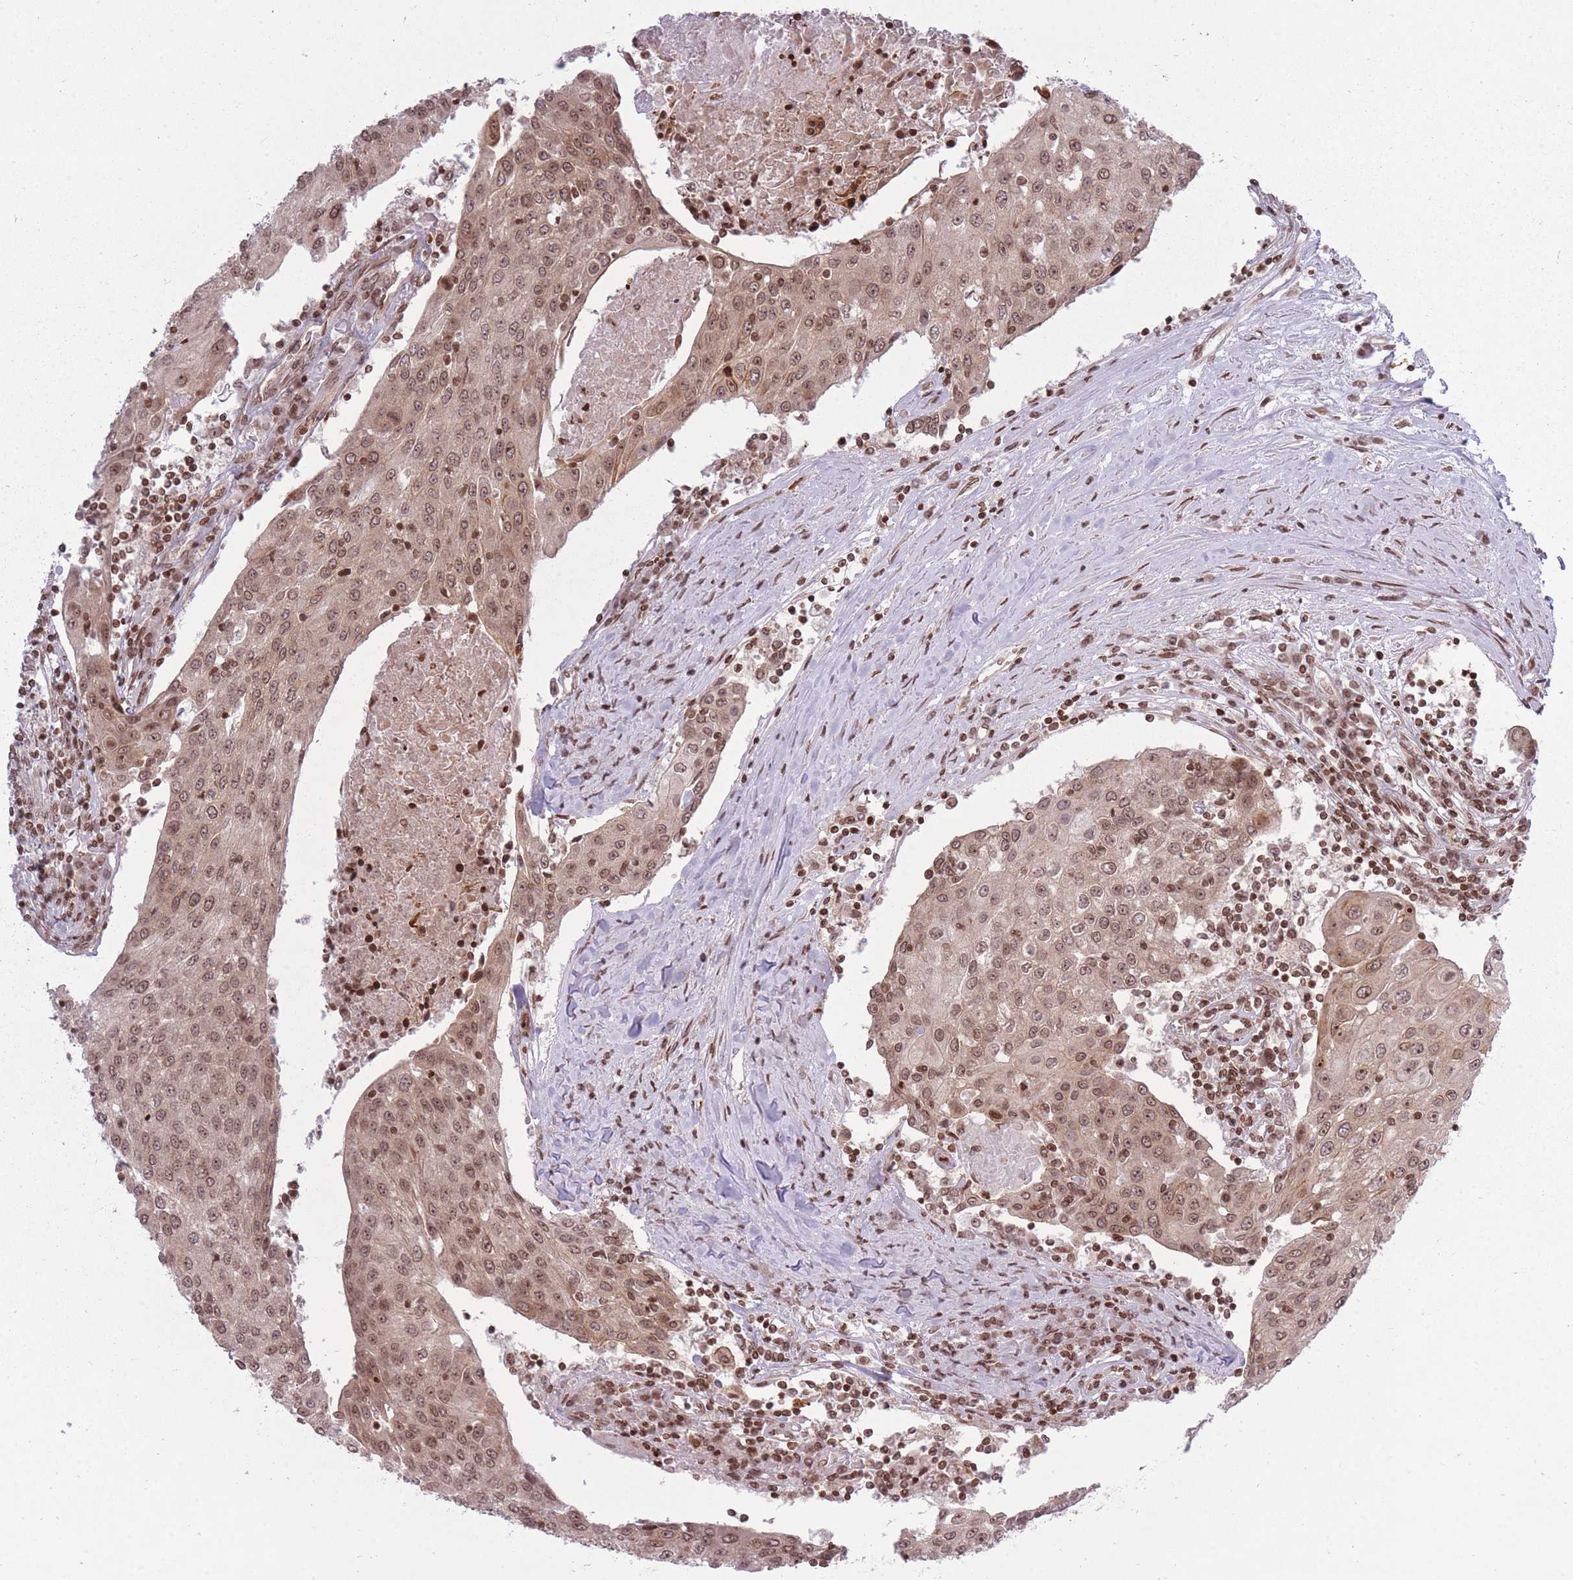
{"staining": {"intensity": "moderate", "quantity": ">75%", "location": "cytoplasmic/membranous,nuclear"}, "tissue": "urothelial cancer", "cell_type": "Tumor cells", "image_type": "cancer", "snomed": [{"axis": "morphology", "description": "Urothelial carcinoma, High grade"}, {"axis": "topography", "description": "Urinary bladder"}], "caption": "This image shows IHC staining of urothelial cancer, with medium moderate cytoplasmic/membranous and nuclear expression in about >75% of tumor cells.", "gene": "TMC6", "patient": {"sex": "female", "age": 85}}